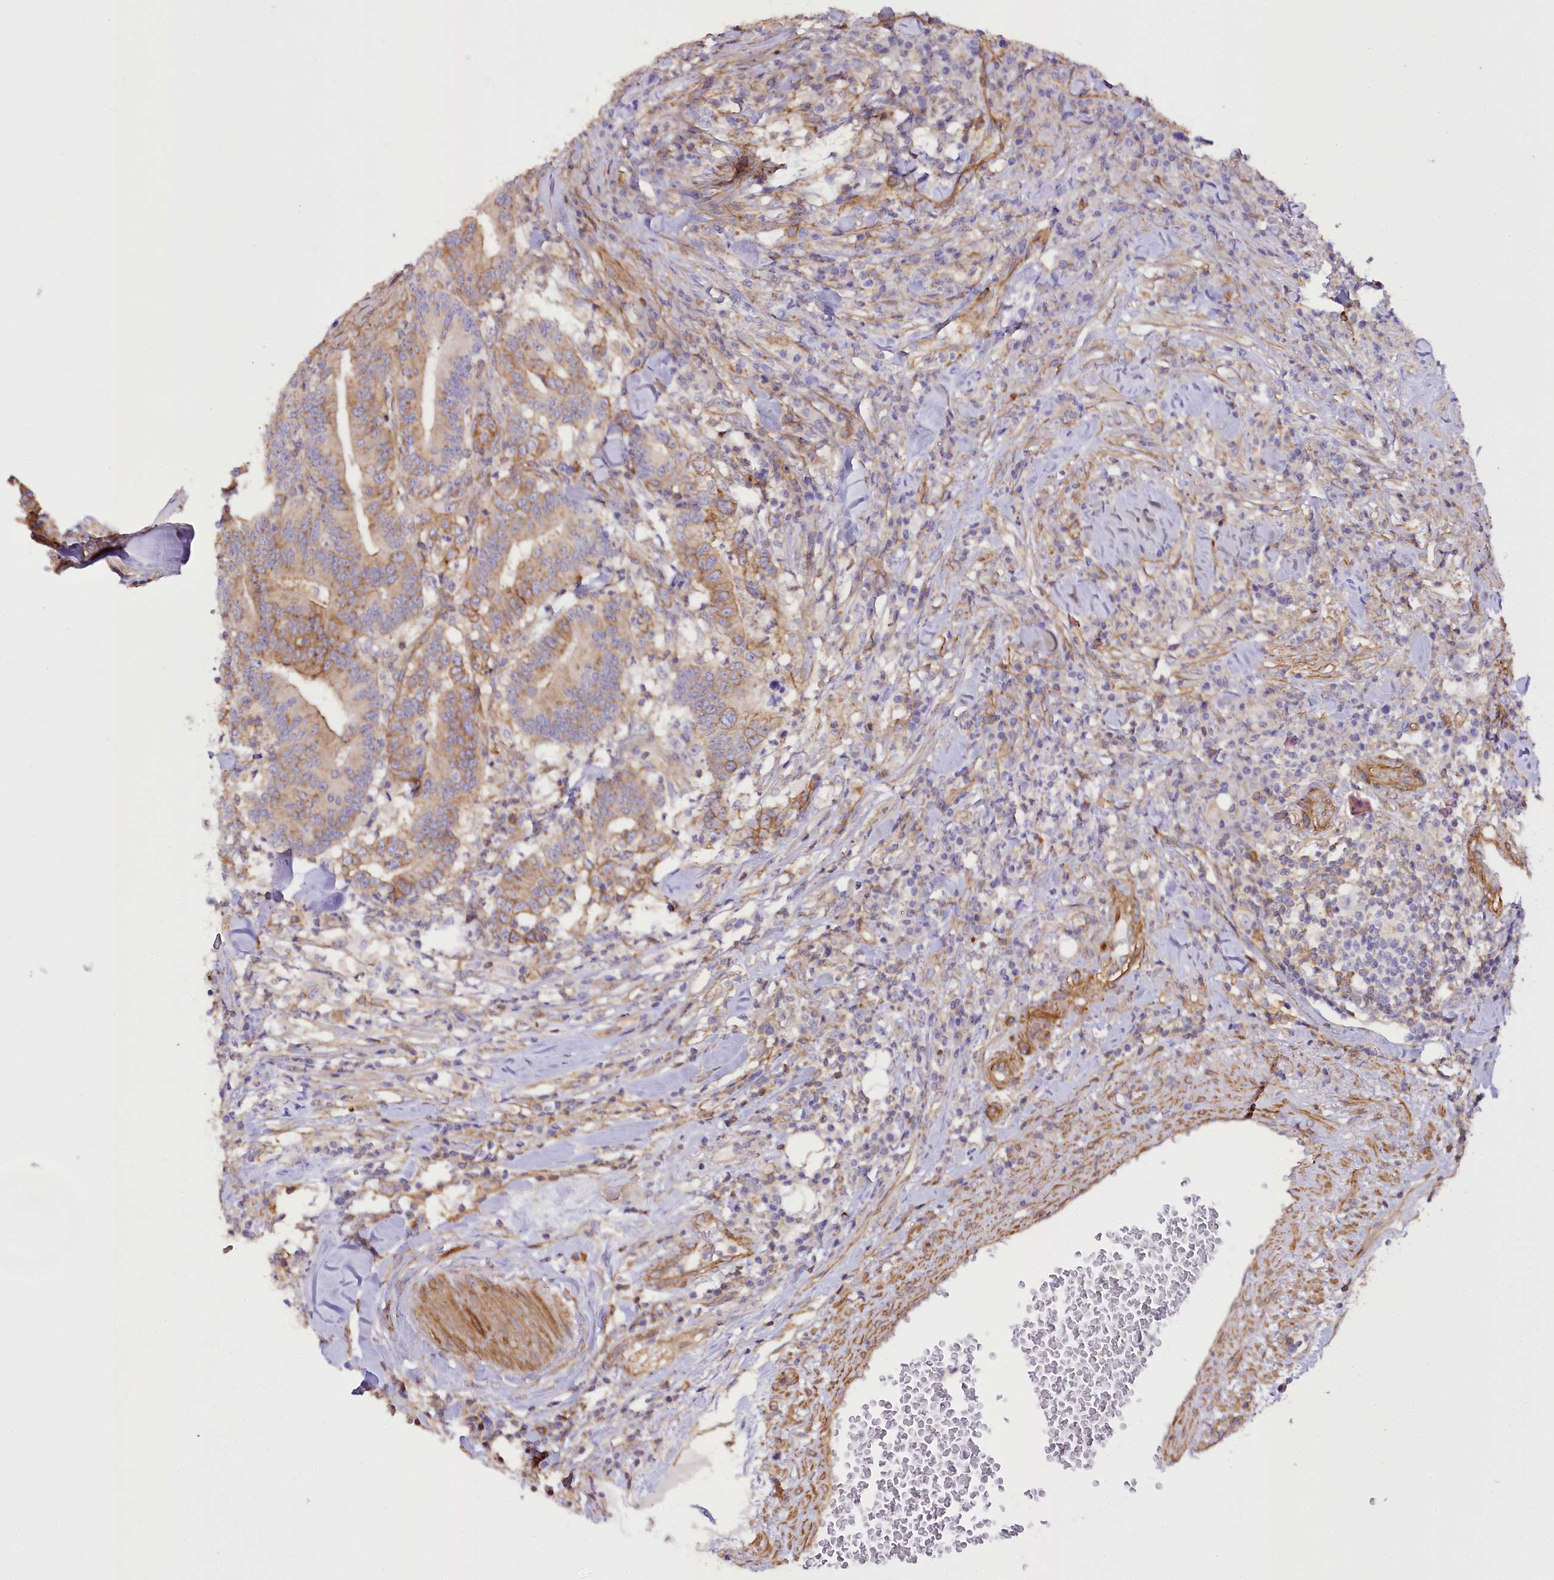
{"staining": {"intensity": "weak", "quantity": ">75%", "location": "cytoplasmic/membranous"}, "tissue": "colorectal cancer", "cell_type": "Tumor cells", "image_type": "cancer", "snomed": [{"axis": "morphology", "description": "Adenocarcinoma, NOS"}, {"axis": "topography", "description": "Colon"}], "caption": "IHC image of neoplastic tissue: human colorectal cancer (adenocarcinoma) stained using immunohistochemistry (IHC) demonstrates low levels of weak protein expression localized specifically in the cytoplasmic/membranous of tumor cells, appearing as a cytoplasmic/membranous brown color.", "gene": "SYNPO2", "patient": {"sex": "female", "age": 66}}